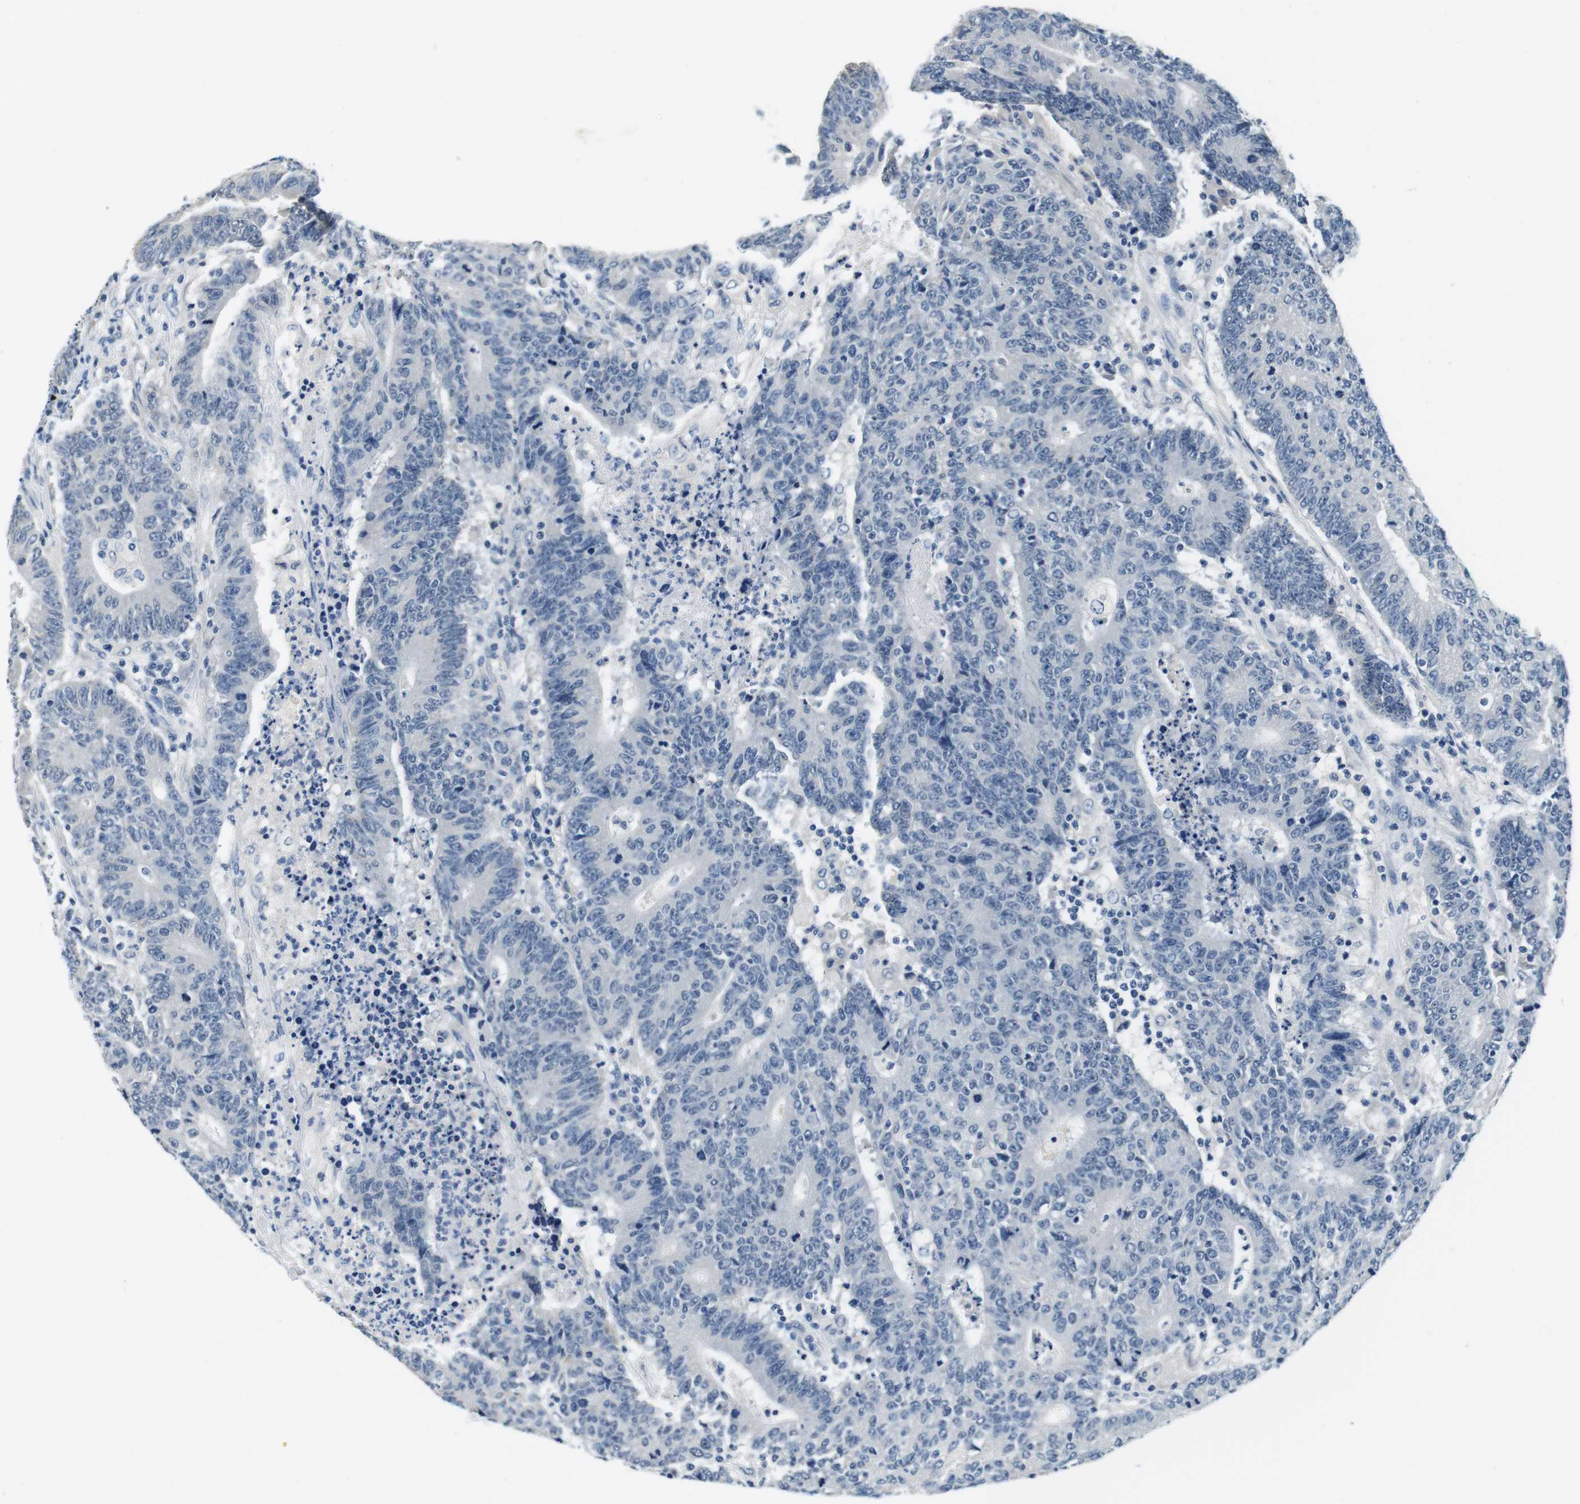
{"staining": {"intensity": "negative", "quantity": "none", "location": "none"}, "tissue": "colorectal cancer", "cell_type": "Tumor cells", "image_type": "cancer", "snomed": [{"axis": "morphology", "description": "Normal tissue, NOS"}, {"axis": "morphology", "description": "Adenocarcinoma, NOS"}, {"axis": "topography", "description": "Colon"}], "caption": "Colorectal adenocarcinoma was stained to show a protein in brown. There is no significant staining in tumor cells.", "gene": "DTNA", "patient": {"sex": "female", "age": 75}}